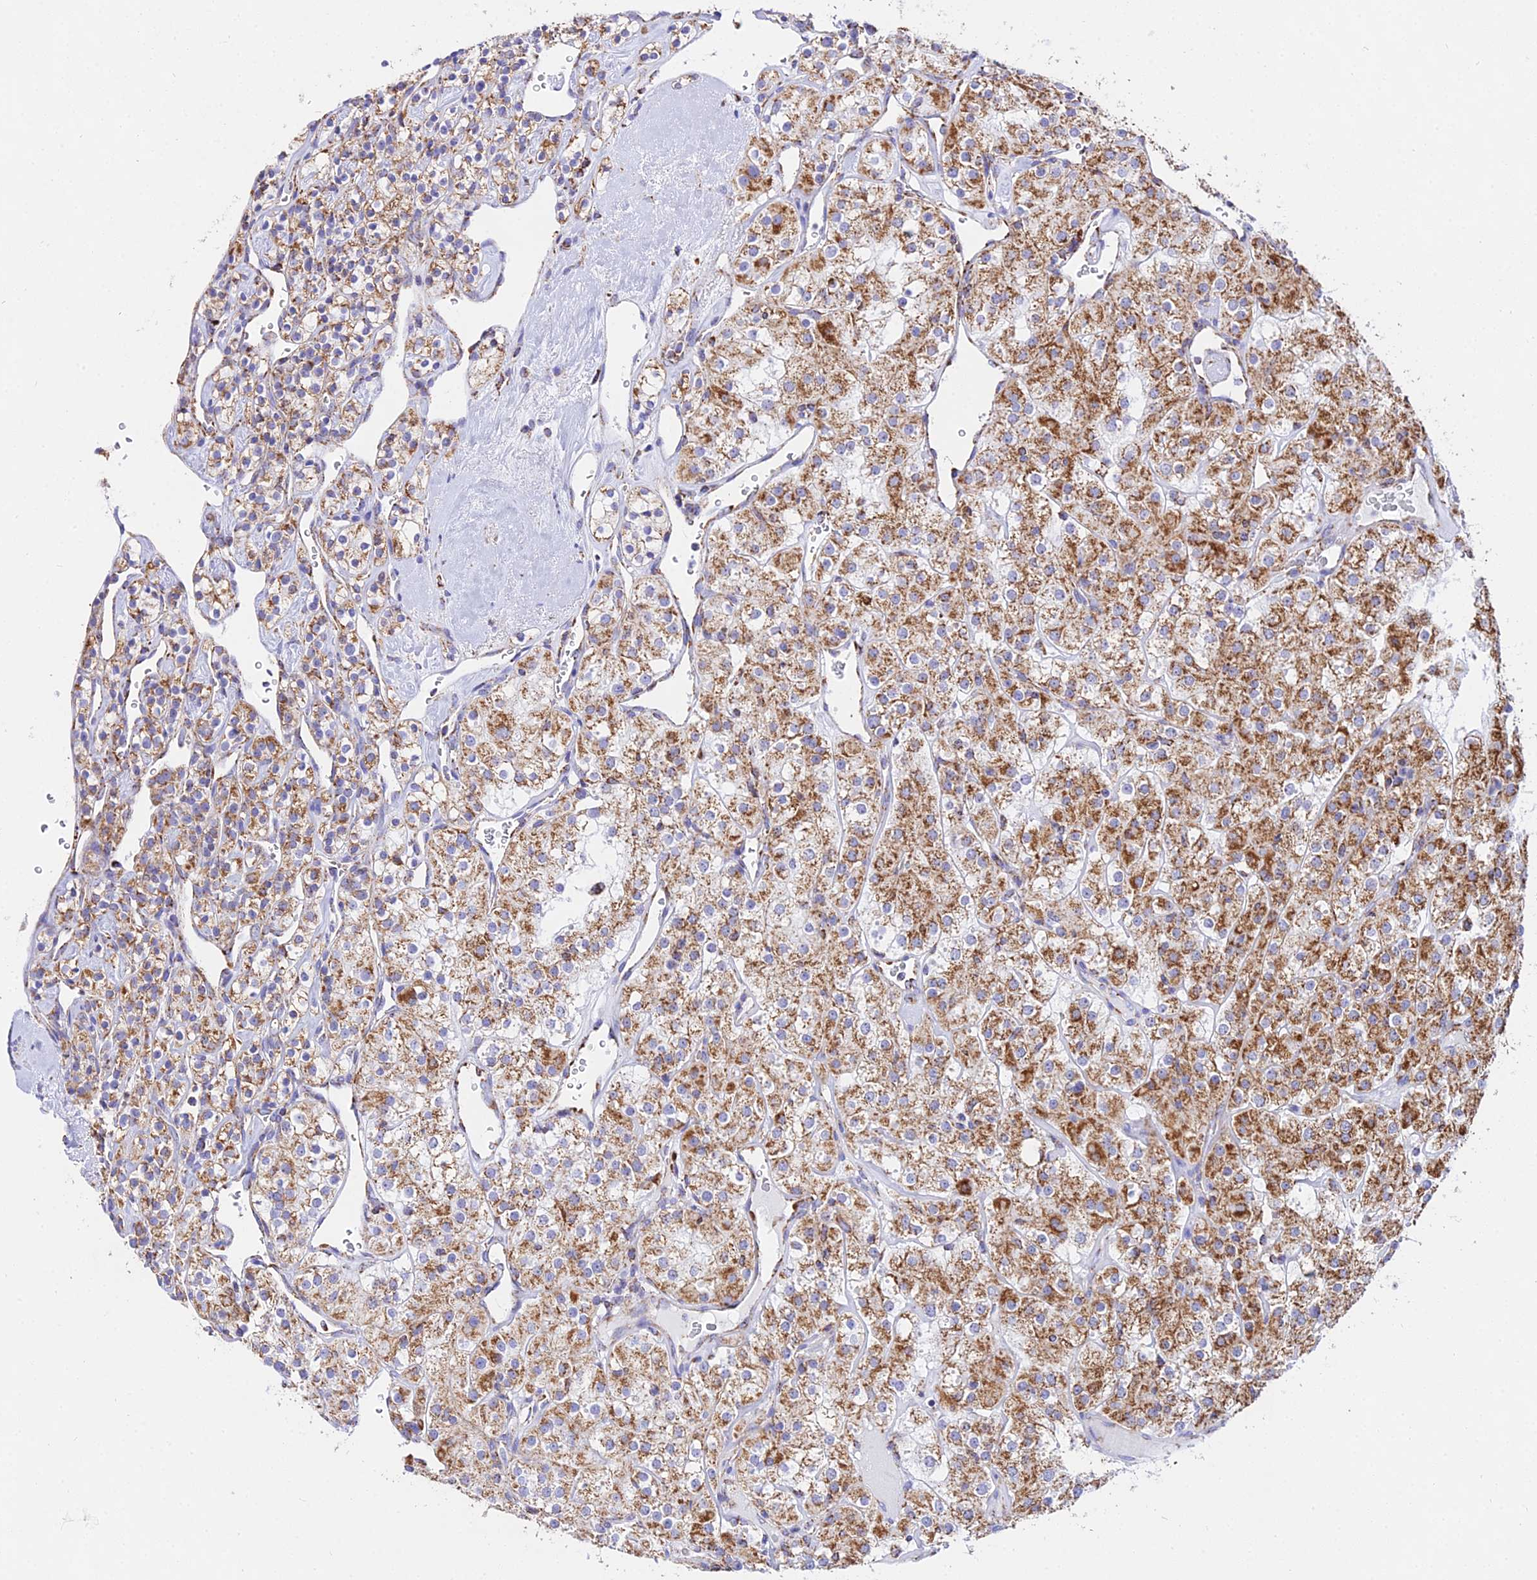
{"staining": {"intensity": "moderate", "quantity": ">75%", "location": "cytoplasmic/membranous"}, "tissue": "renal cancer", "cell_type": "Tumor cells", "image_type": "cancer", "snomed": [{"axis": "morphology", "description": "Adenocarcinoma, NOS"}, {"axis": "topography", "description": "Kidney"}], "caption": "An IHC micrograph of tumor tissue is shown. Protein staining in brown highlights moderate cytoplasmic/membranous positivity in renal cancer within tumor cells.", "gene": "ATP5PD", "patient": {"sex": "male", "age": 77}}